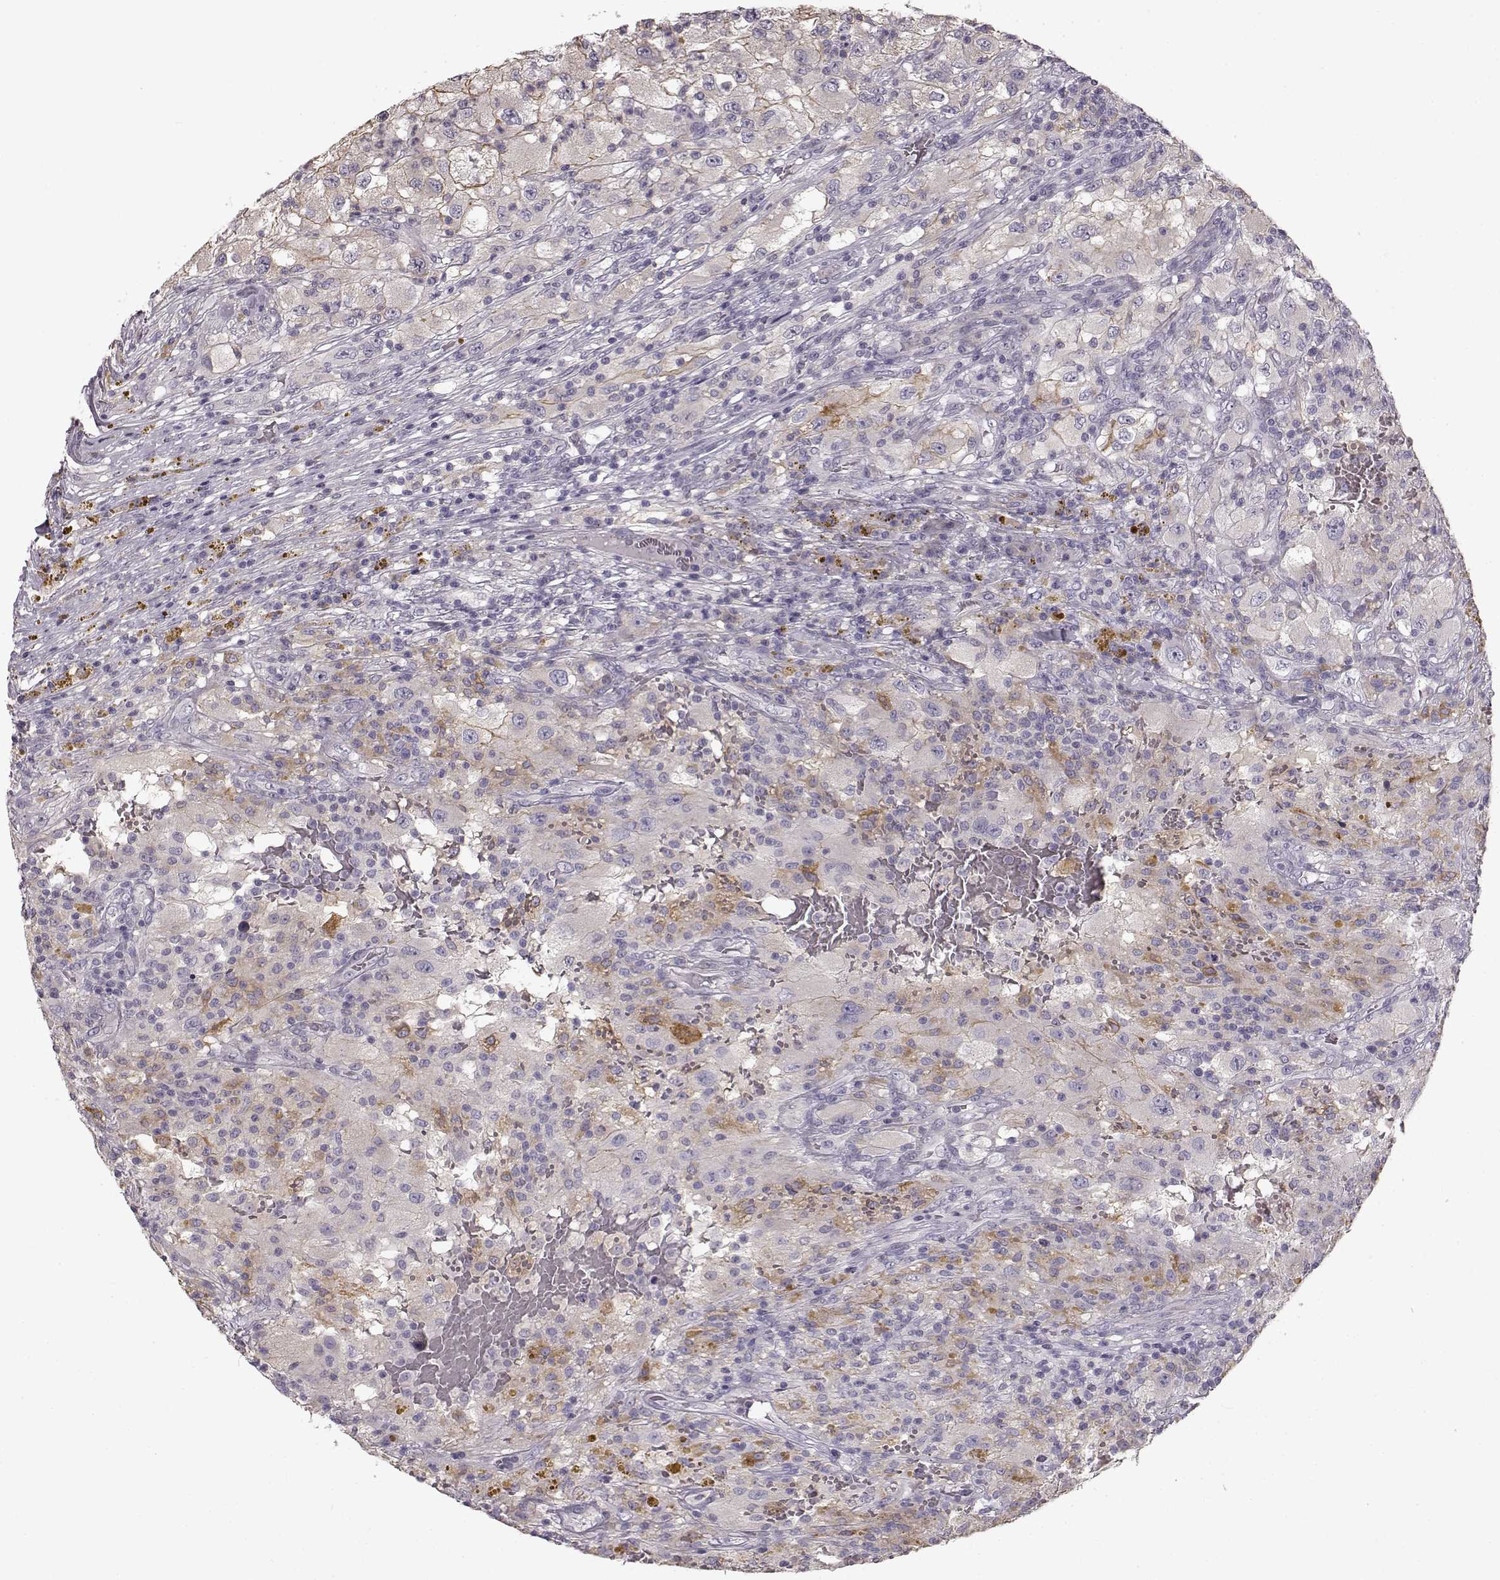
{"staining": {"intensity": "weak", "quantity": "<25%", "location": "cytoplasmic/membranous"}, "tissue": "renal cancer", "cell_type": "Tumor cells", "image_type": "cancer", "snomed": [{"axis": "morphology", "description": "Adenocarcinoma, NOS"}, {"axis": "topography", "description": "Kidney"}], "caption": "IHC micrograph of neoplastic tissue: renal cancer (adenocarcinoma) stained with DAB demonstrates no significant protein positivity in tumor cells. (Brightfield microscopy of DAB (3,3'-diaminobenzidine) immunohistochemistry at high magnification).", "gene": "GHR", "patient": {"sex": "female", "age": 67}}